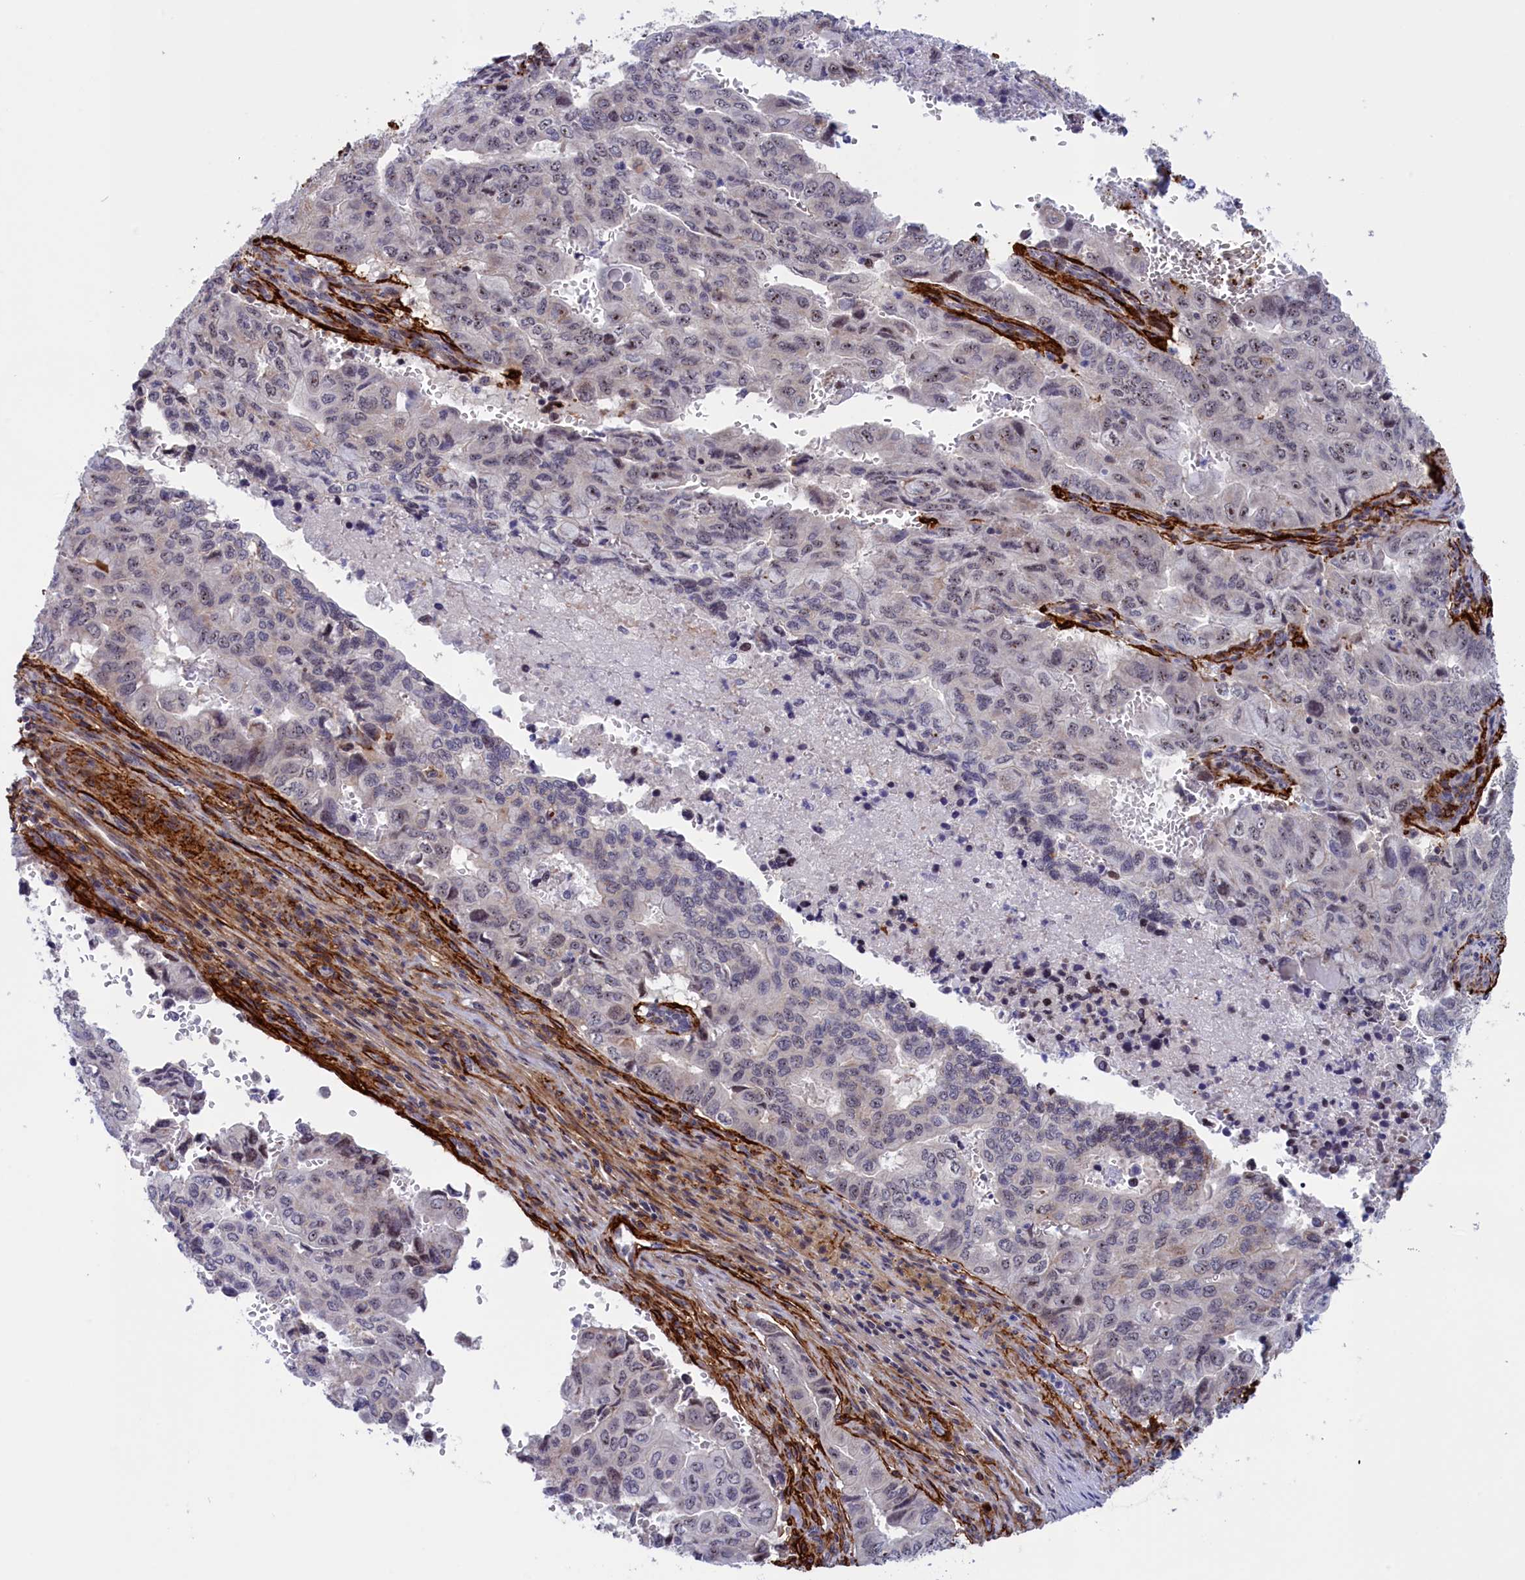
{"staining": {"intensity": "weak", "quantity": "25%-75%", "location": "cytoplasmic/membranous,nuclear"}, "tissue": "pancreatic cancer", "cell_type": "Tumor cells", "image_type": "cancer", "snomed": [{"axis": "morphology", "description": "Adenocarcinoma, NOS"}, {"axis": "topography", "description": "Pancreas"}], "caption": "Pancreatic cancer (adenocarcinoma) stained for a protein (brown) displays weak cytoplasmic/membranous and nuclear positive staining in about 25%-75% of tumor cells.", "gene": "PPAN", "patient": {"sex": "male", "age": 51}}